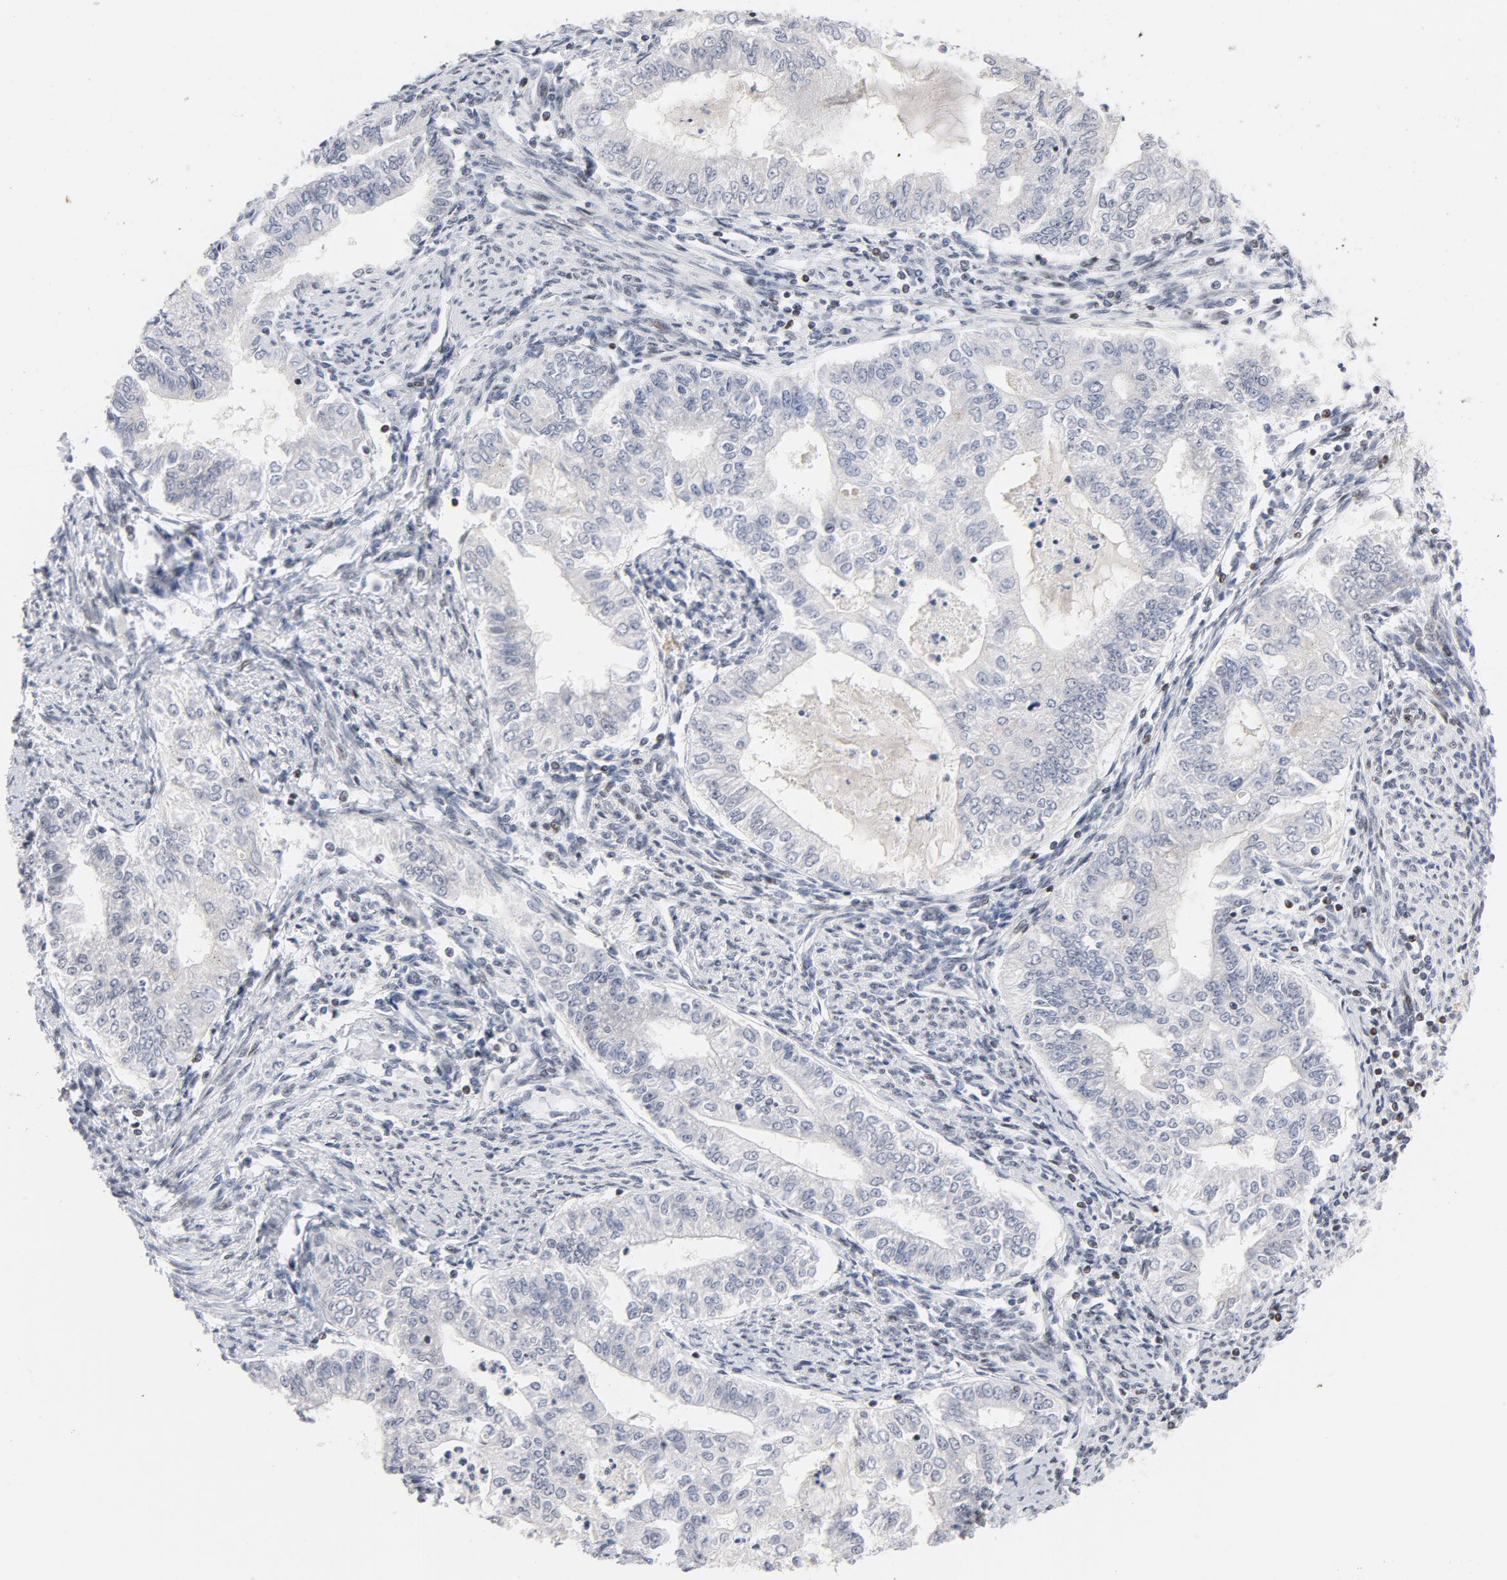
{"staining": {"intensity": "negative", "quantity": "none", "location": "none"}, "tissue": "endometrial cancer", "cell_type": "Tumor cells", "image_type": "cancer", "snomed": [{"axis": "morphology", "description": "Adenocarcinoma, NOS"}, {"axis": "topography", "description": "Endometrium"}], "caption": "The histopathology image demonstrates no significant staining in tumor cells of endometrial cancer (adenocarcinoma). (DAB IHC, high magnification).", "gene": "NFIC", "patient": {"sex": "female", "age": 66}}